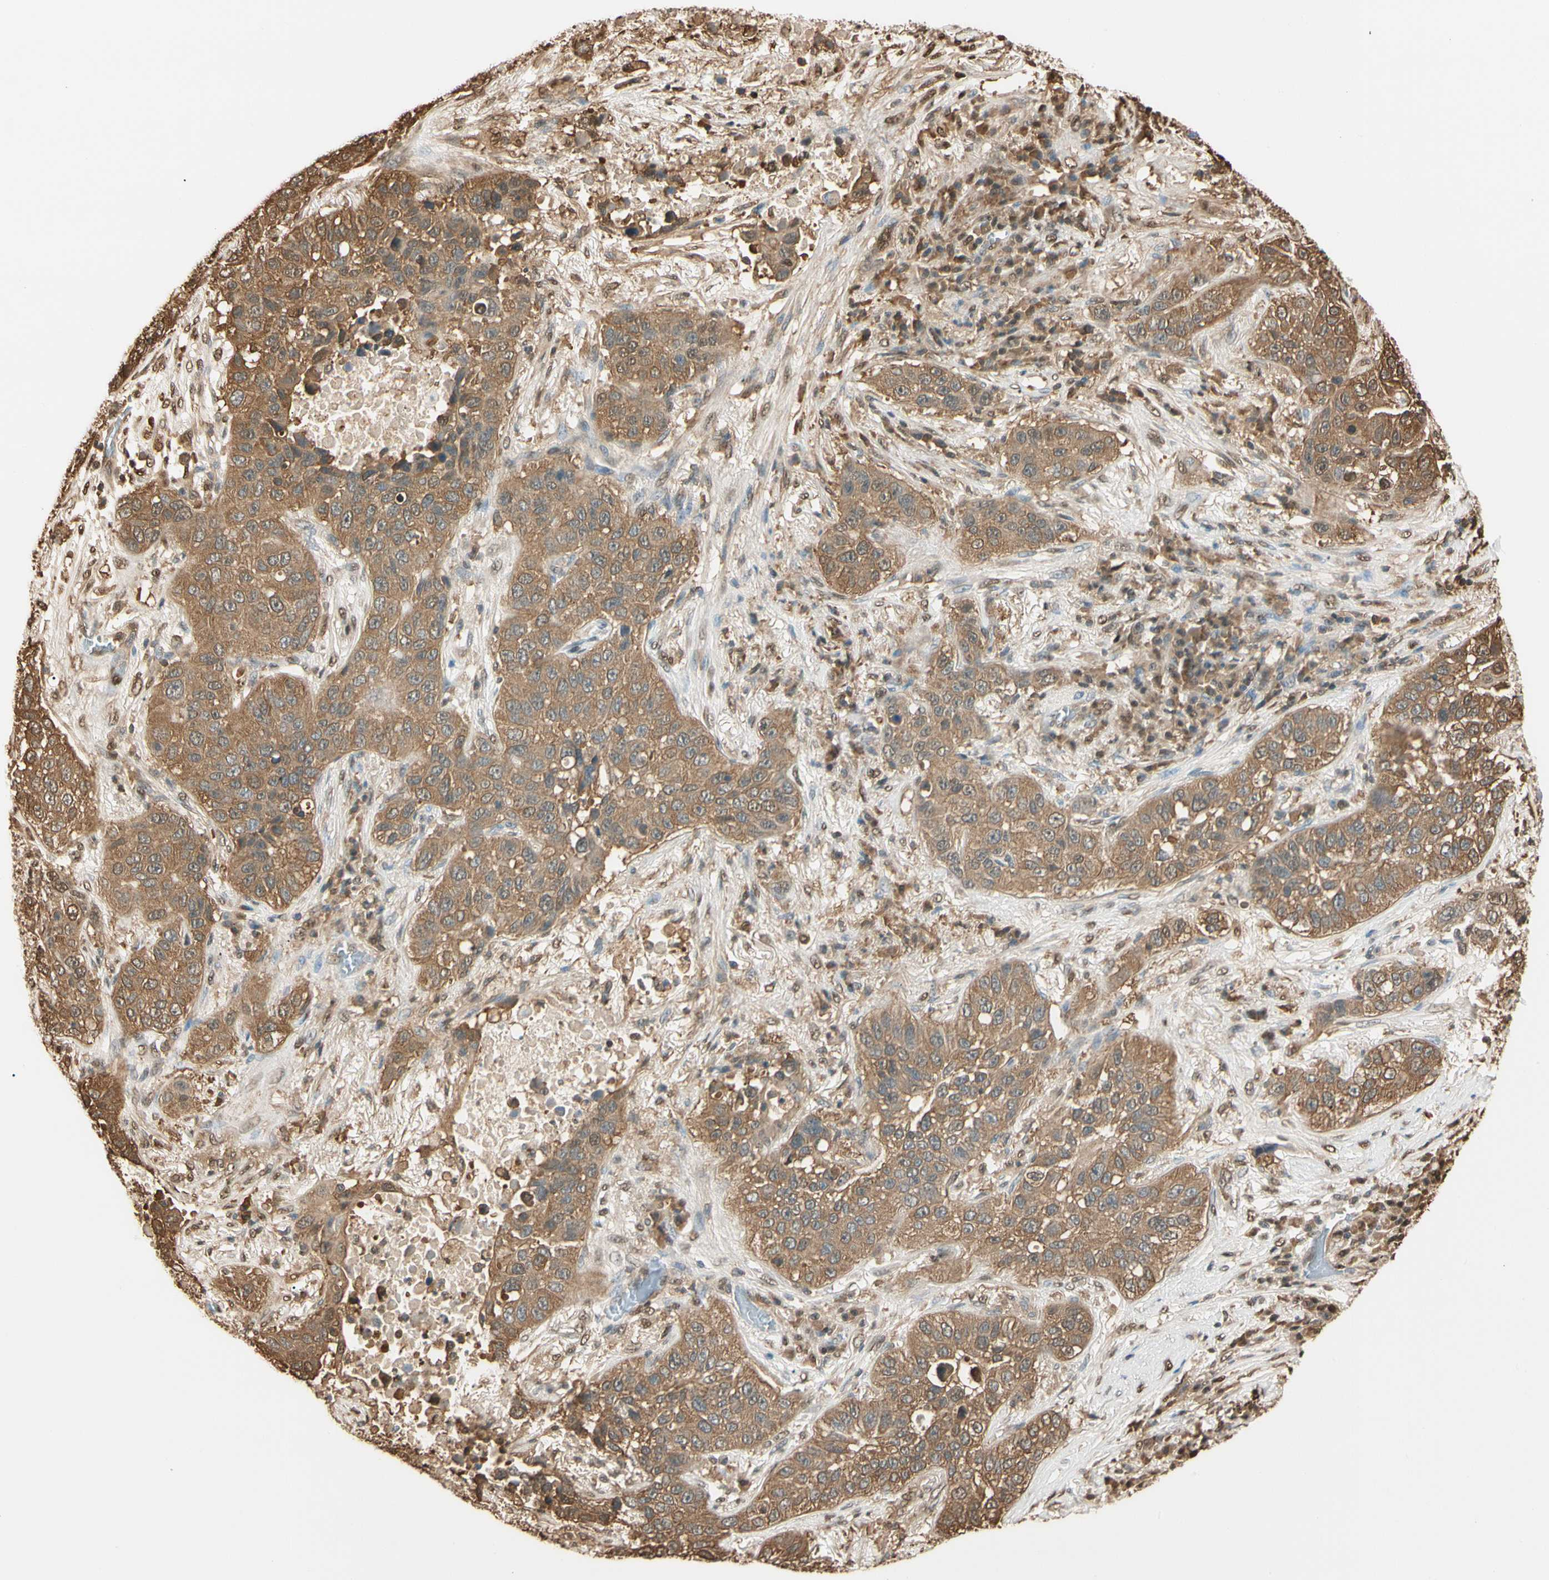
{"staining": {"intensity": "moderate", "quantity": ">75%", "location": "cytoplasmic/membranous"}, "tissue": "lung cancer", "cell_type": "Tumor cells", "image_type": "cancer", "snomed": [{"axis": "morphology", "description": "Squamous cell carcinoma, NOS"}, {"axis": "topography", "description": "Lung"}], "caption": "Squamous cell carcinoma (lung) stained for a protein (brown) shows moderate cytoplasmic/membranous positive expression in about >75% of tumor cells.", "gene": "PNCK", "patient": {"sex": "male", "age": 57}}